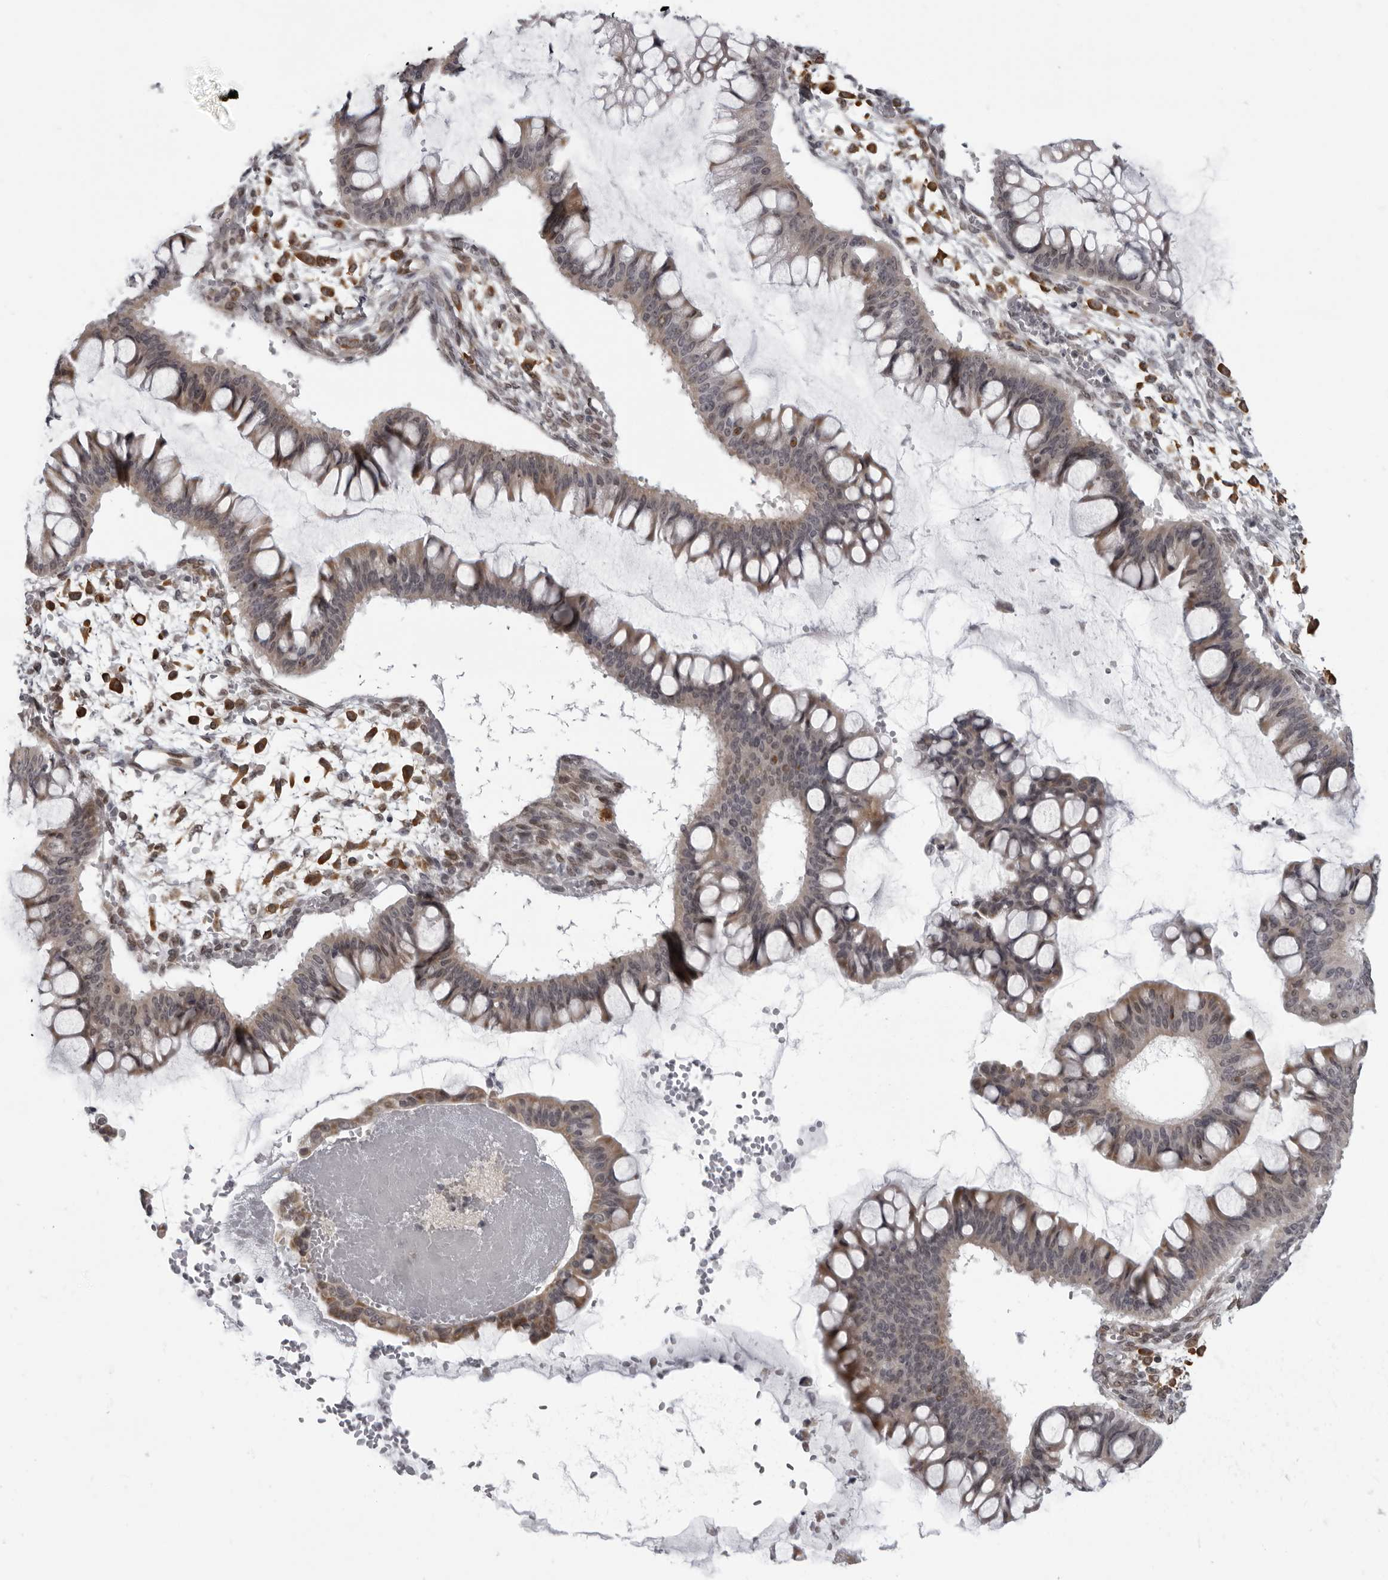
{"staining": {"intensity": "weak", "quantity": ">75%", "location": "cytoplasmic/membranous"}, "tissue": "ovarian cancer", "cell_type": "Tumor cells", "image_type": "cancer", "snomed": [{"axis": "morphology", "description": "Cystadenocarcinoma, mucinous, NOS"}, {"axis": "topography", "description": "Ovary"}], "caption": "Ovarian cancer (mucinous cystadenocarcinoma) stained with immunohistochemistry reveals weak cytoplasmic/membranous staining in about >75% of tumor cells.", "gene": "MAPK12", "patient": {"sex": "female", "age": 73}}